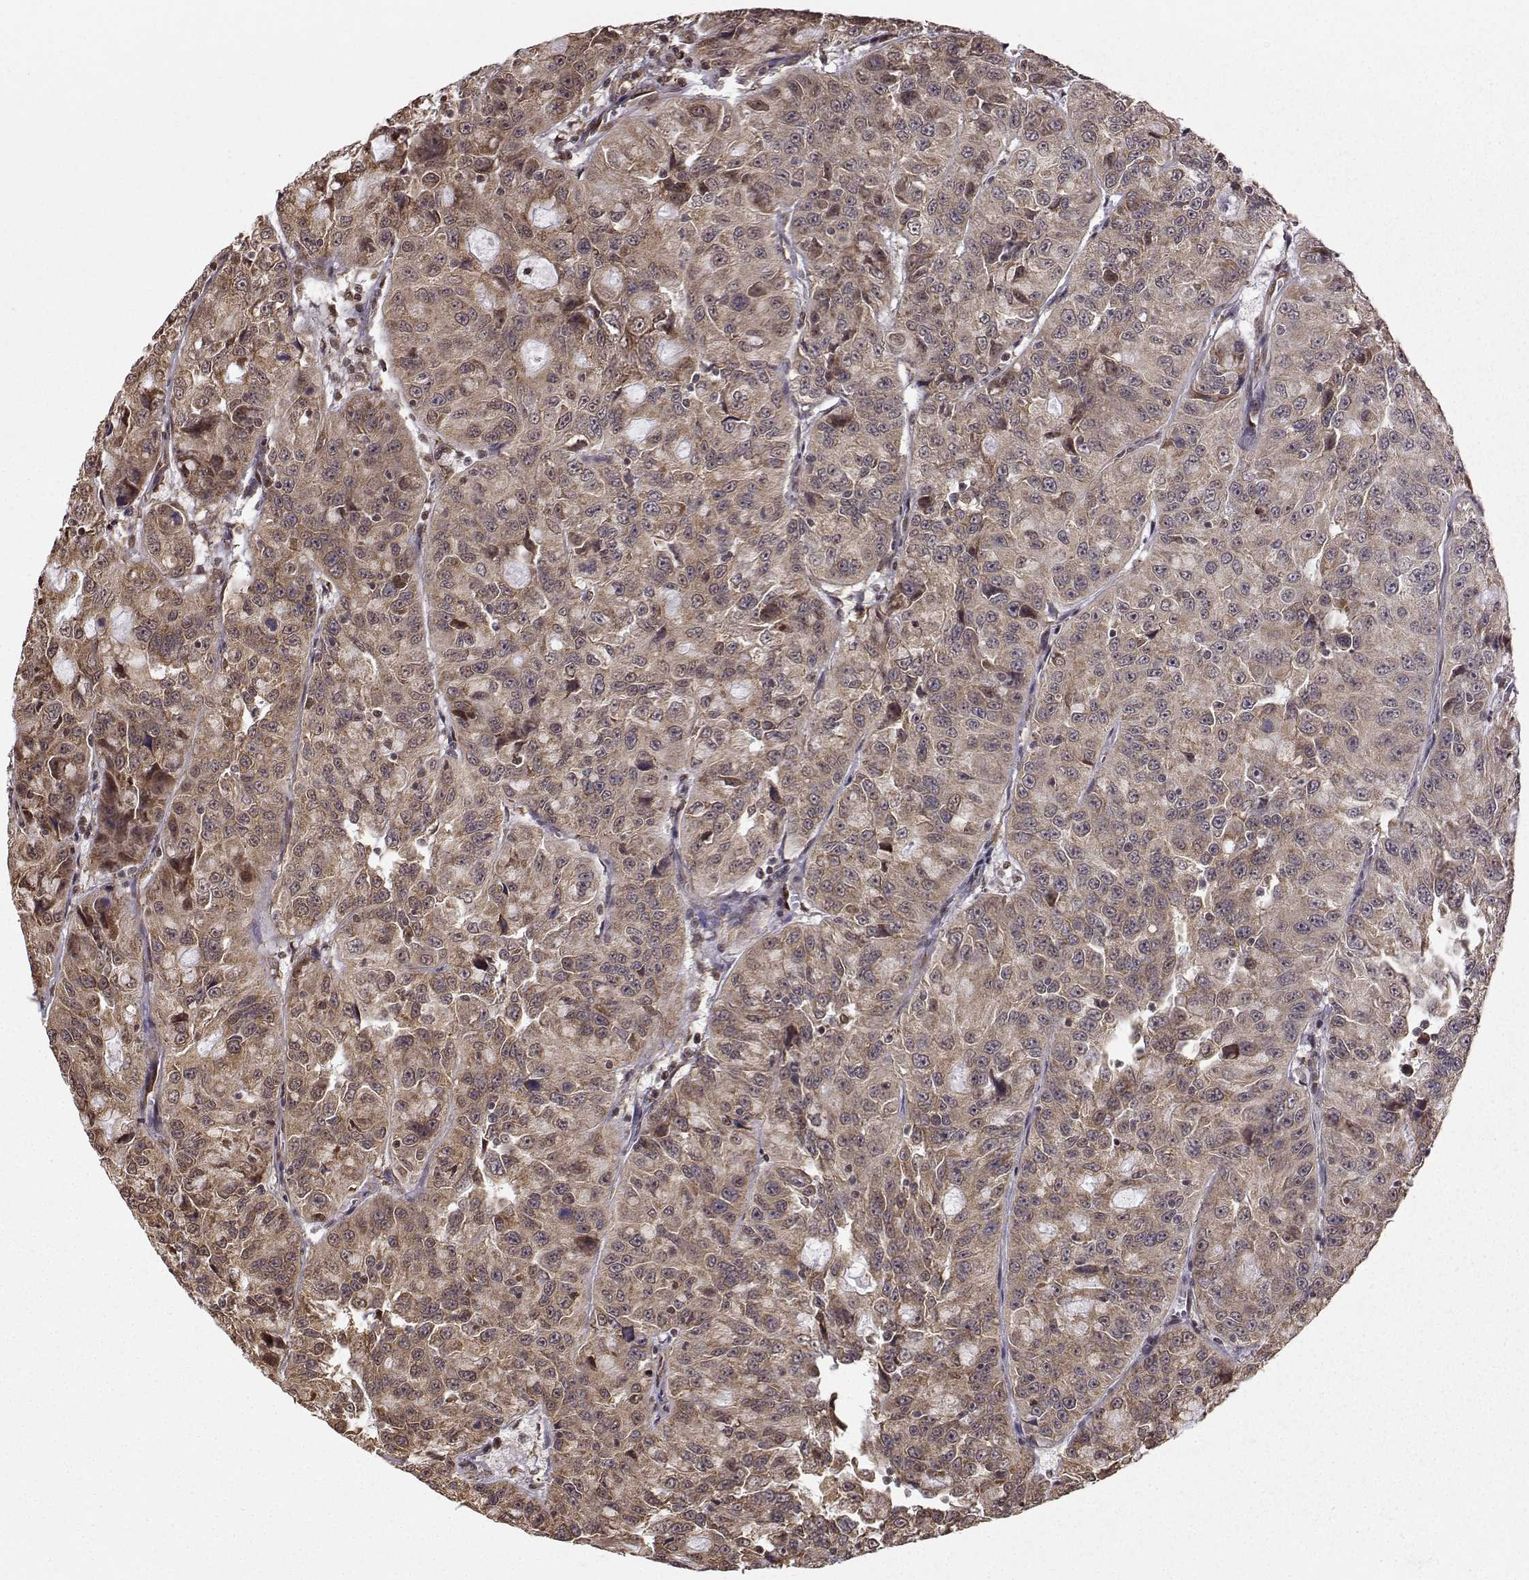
{"staining": {"intensity": "weak", "quantity": ">75%", "location": "cytoplasmic/membranous"}, "tissue": "urothelial cancer", "cell_type": "Tumor cells", "image_type": "cancer", "snomed": [{"axis": "morphology", "description": "Urothelial carcinoma, NOS"}, {"axis": "morphology", "description": "Urothelial carcinoma, High grade"}, {"axis": "topography", "description": "Urinary bladder"}], "caption": "A micrograph showing weak cytoplasmic/membranous expression in approximately >75% of tumor cells in urothelial cancer, as visualized by brown immunohistochemical staining.", "gene": "EZH1", "patient": {"sex": "female", "age": 73}}